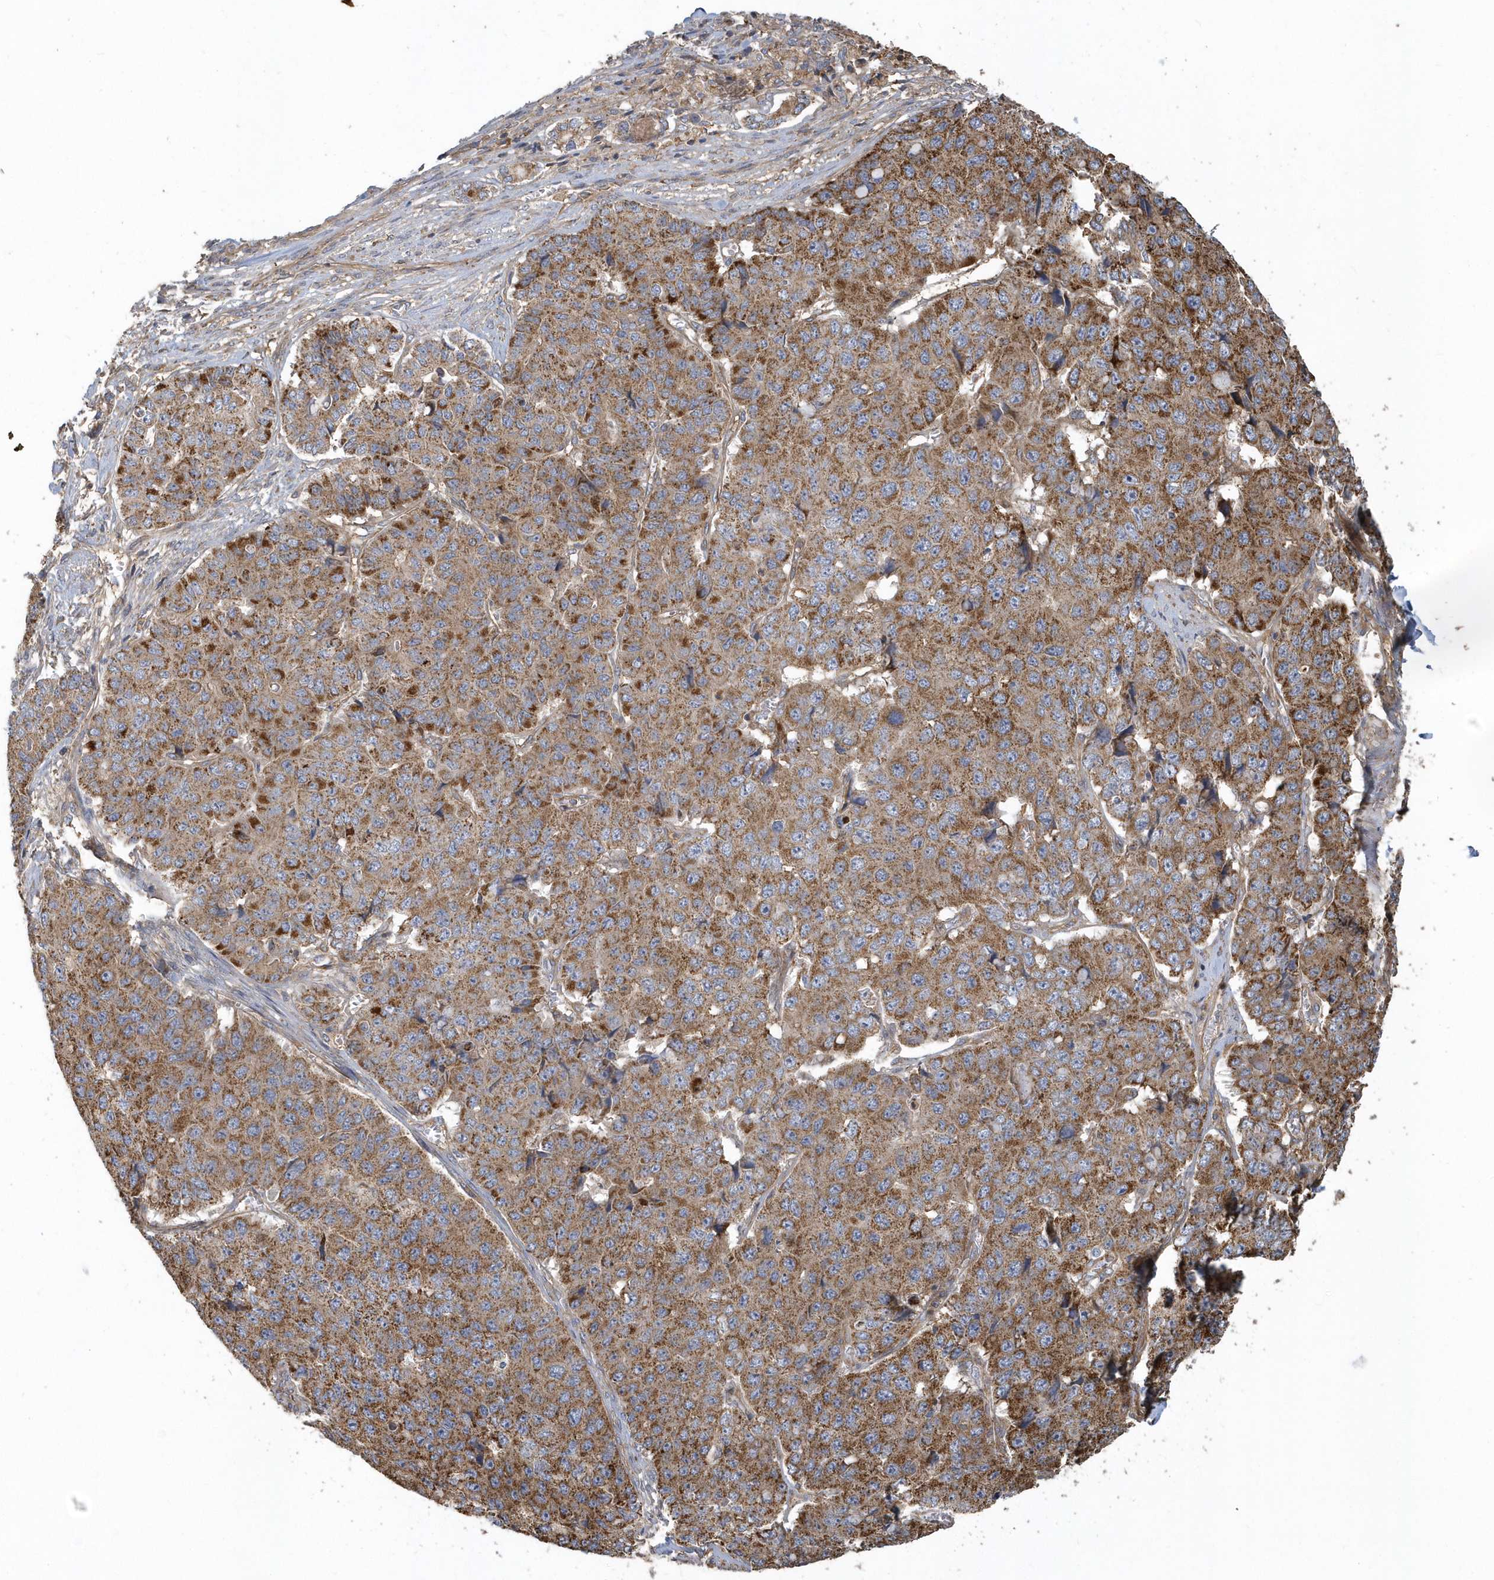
{"staining": {"intensity": "strong", "quantity": ">75%", "location": "cytoplasmic/membranous"}, "tissue": "pancreatic cancer", "cell_type": "Tumor cells", "image_type": "cancer", "snomed": [{"axis": "morphology", "description": "Adenocarcinoma, NOS"}, {"axis": "topography", "description": "Pancreas"}], "caption": "Immunohistochemistry (IHC) image of human adenocarcinoma (pancreatic) stained for a protein (brown), which reveals high levels of strong cytoplasmic/membranous staining in about >75% of tumor cells.", "gene": "TRAIP", "patient": {"sex": "male", "age": 50}}